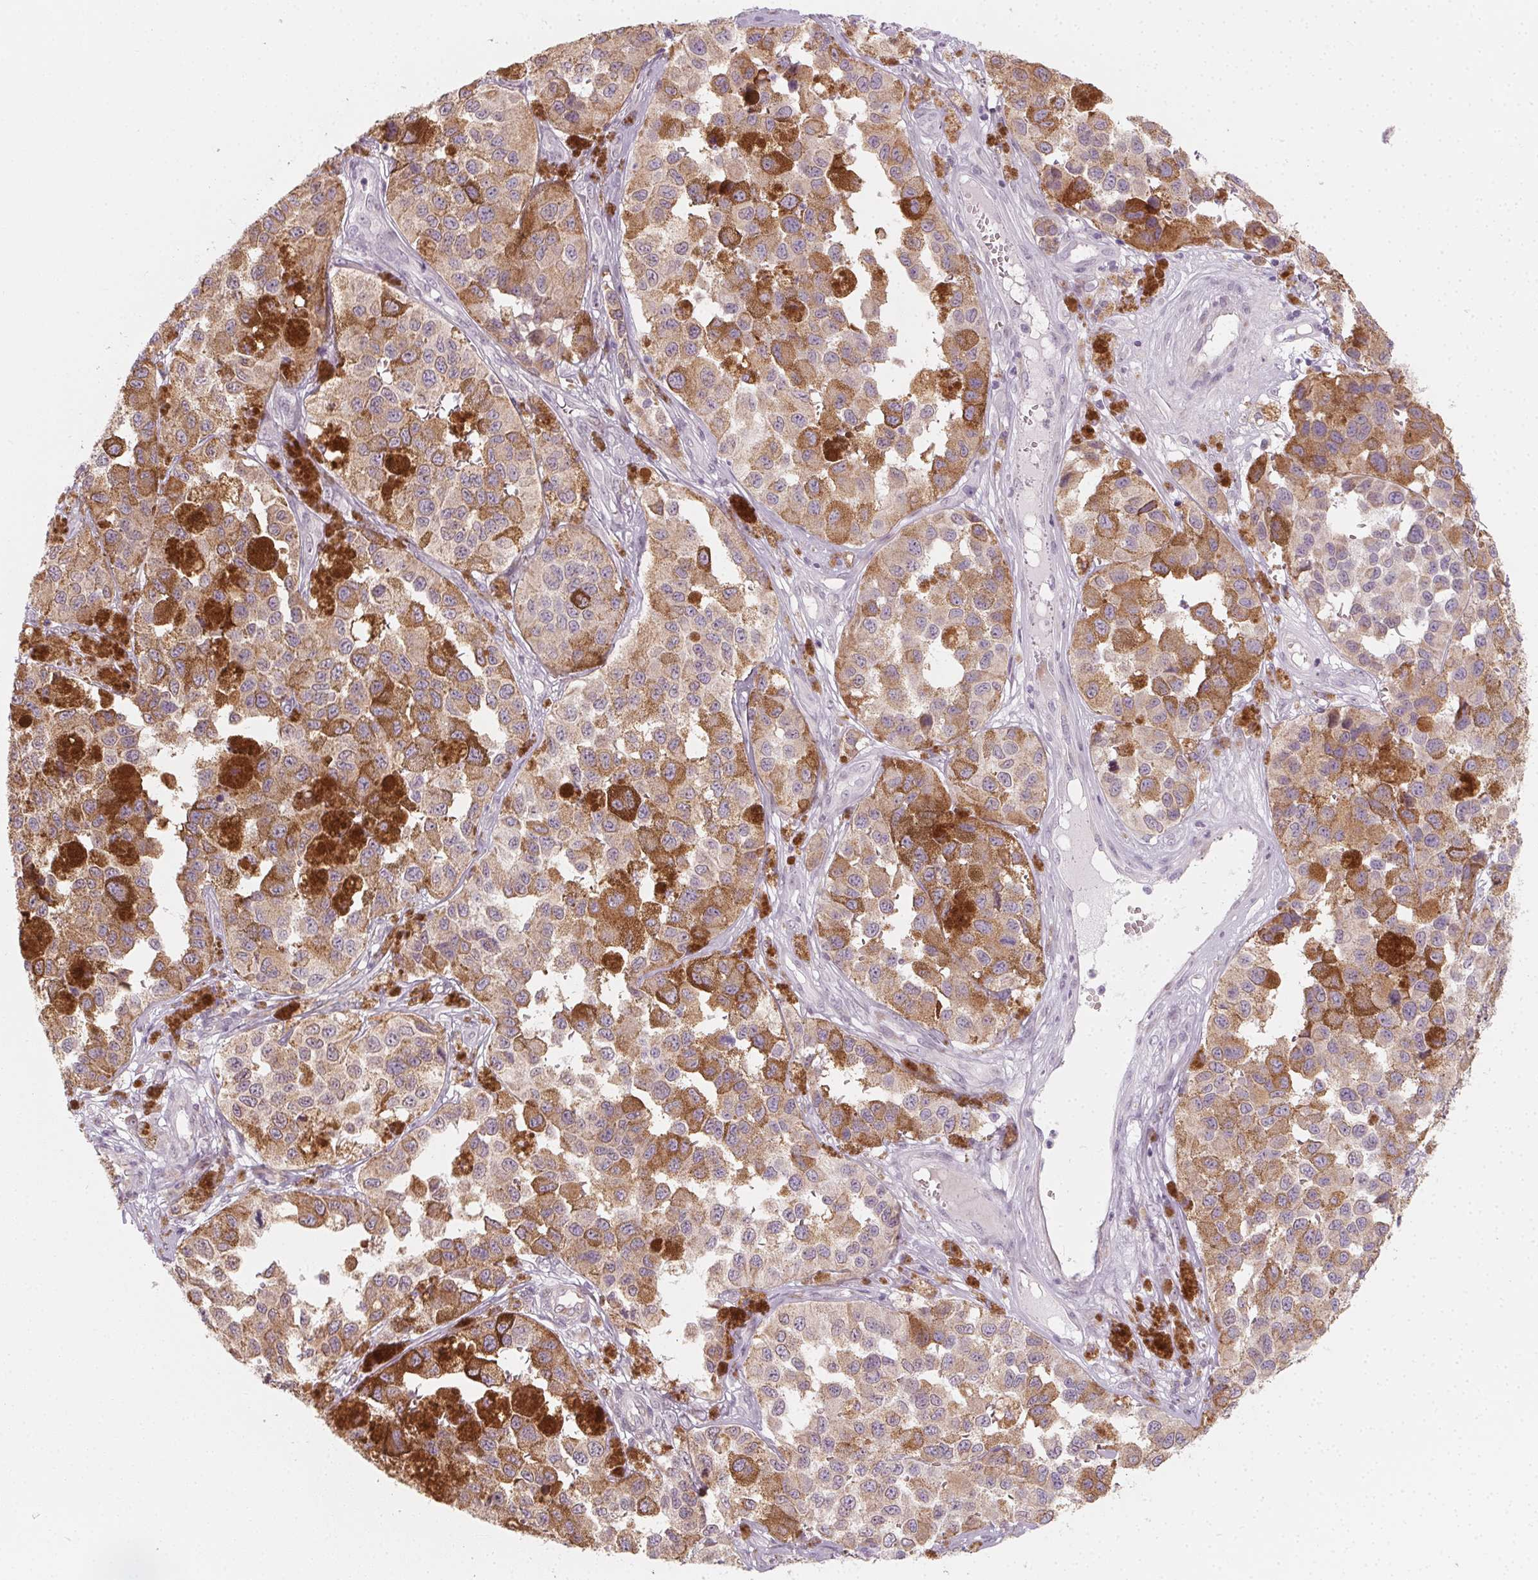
{"staining": {"intensity": "moderate", "quantity": "25%-75%", "location": "cytoplasmic/membranous"}, "tissue": "melanoma", "cell_type": "Tumor cells", "image_type": "cancer", "snomed": [{"axis": "morphology", "description": "Malignant melanoma, NOS"}, {"axis": "topography", "description": "Skin"}], "caption": "IHC image of neoplastic tissue: malignant melanoma stained using immunohistochemistry demonstrates medium levels of moderate protein expression localized specifically in the cytoplasmic/membranous of tumor cells, appearing as a cytoplasmic/membranous brown color.", "gene": "CCDC96", "patient": {"sex": "female", "age": 58}}